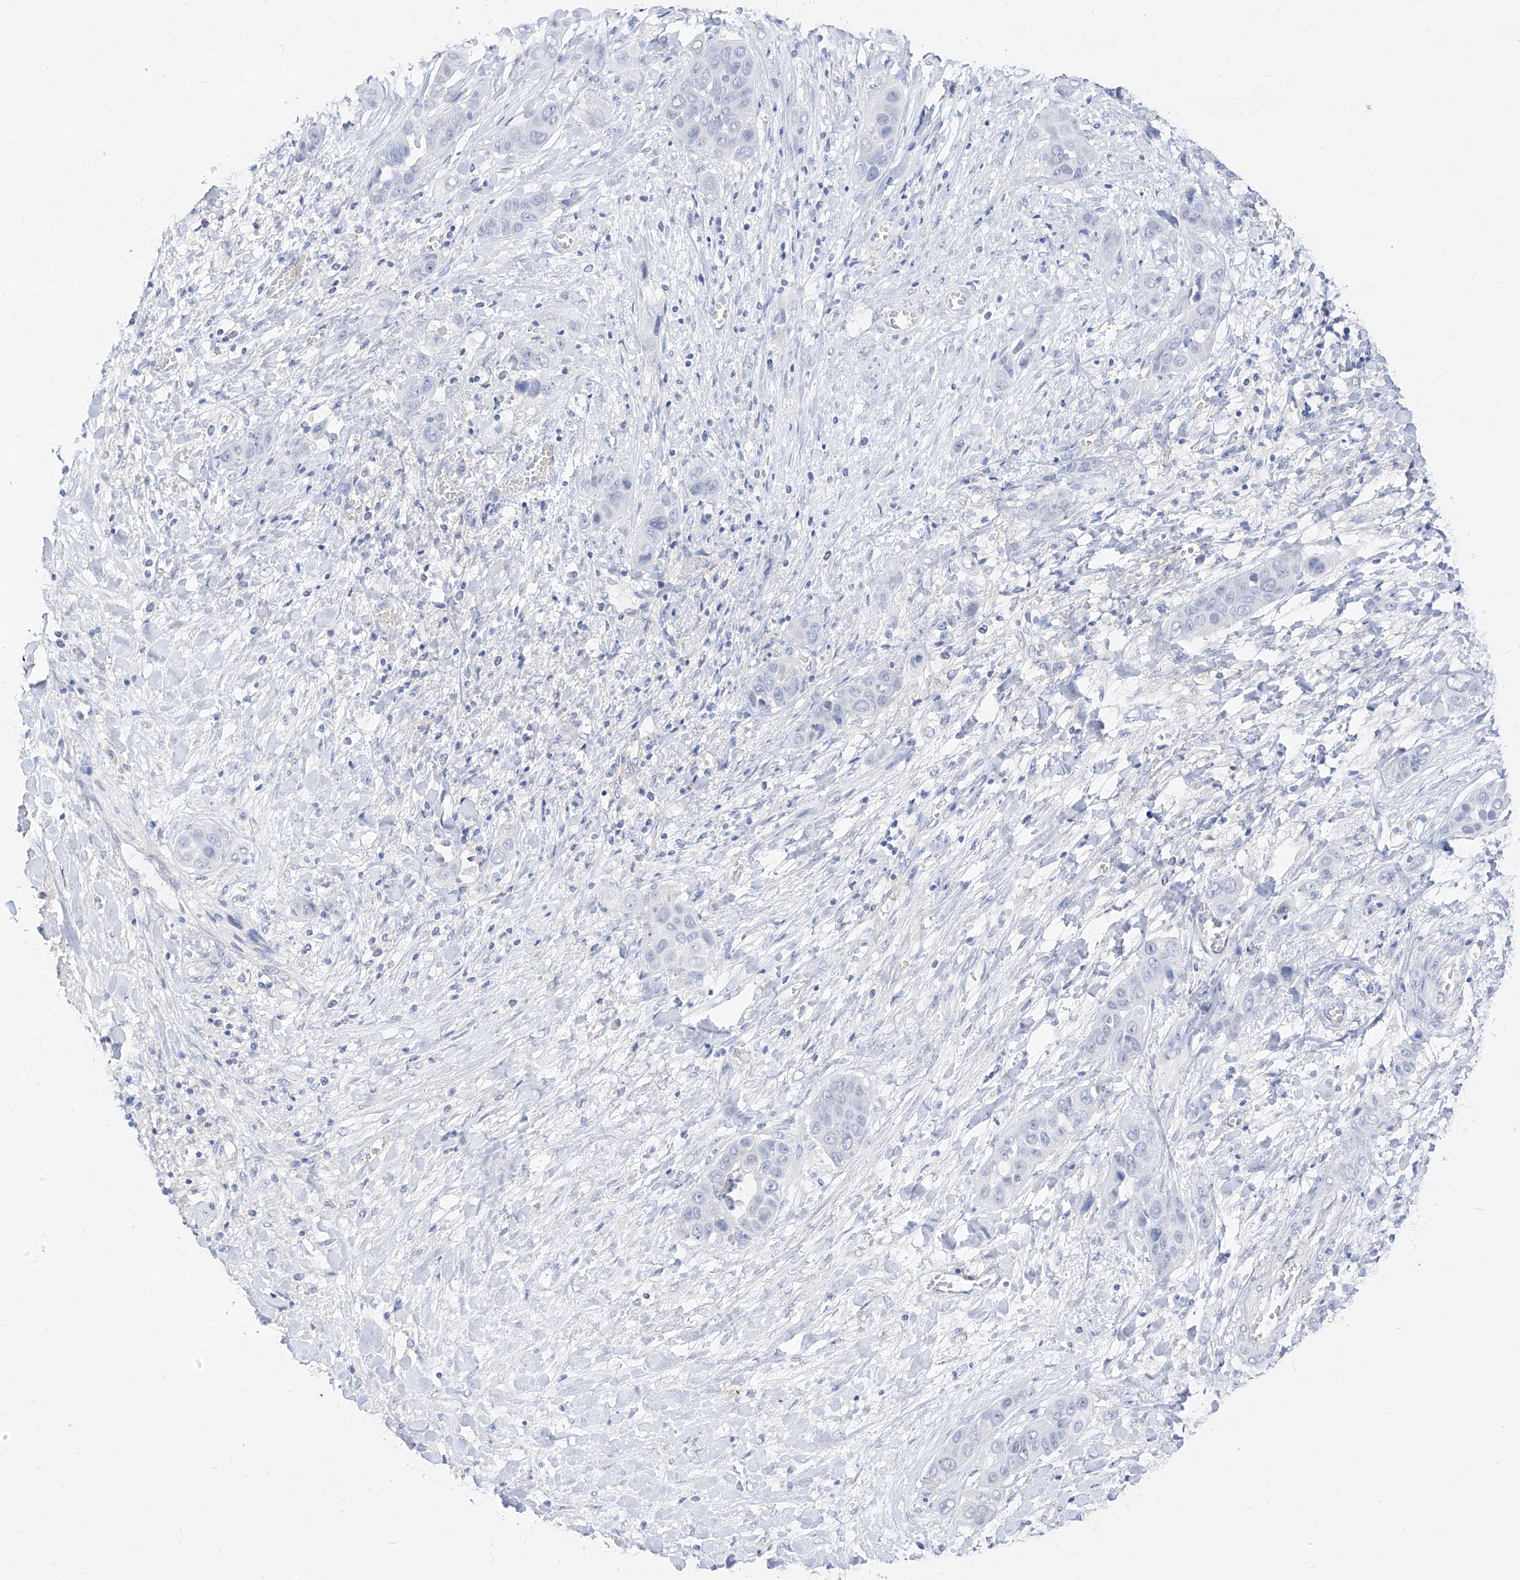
{"staining": {"intensity": "negative", "quantity": "none", "location": "none"}, "tissue": "liver cancer", "cell_type": "Tumor cells", "image_type": "cancer", "snomed": [{"axis": "morphology", "description": "Cholangiocarcinoma"}, {"axis": "topography", "description": "Liver"}], "caption": "Photomicrograph shows no protein expression in tumor cells of liver cholangiocarcinoma tissue.", "gene": "ZZEF1", "patient": {"sex": "female", "age": 52}}